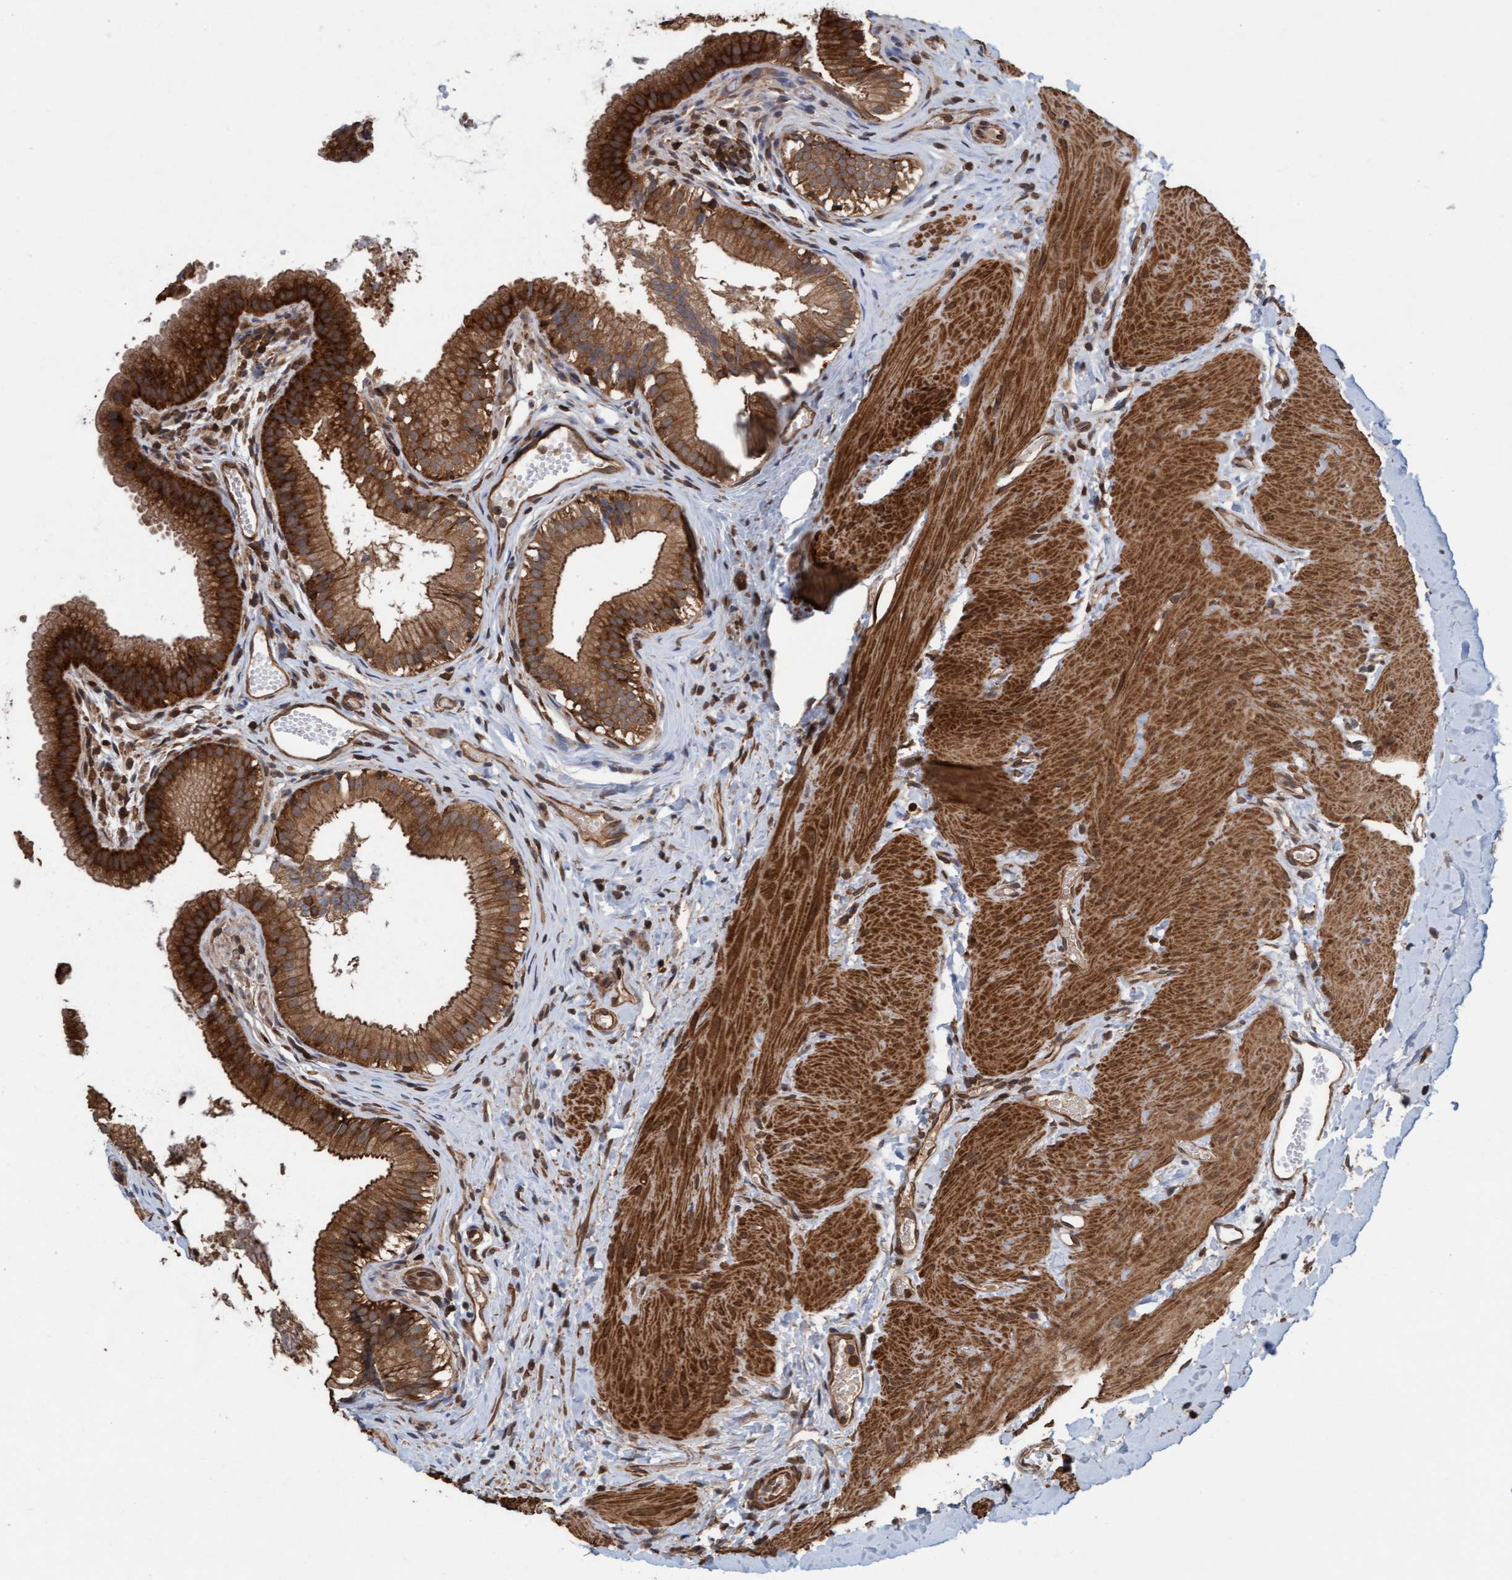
{"staining": {"intensity": "strong", "quantity": ">75%", "location": "cytoplasmic/membranous"}, "tissue": "gallbladder", "cell_type": "Glandular cells", "image_type": "normal", "snomed": [{"axis": "morphology", "description": "Normal tissue, NOS"}, {"axis": "topography", "description": "Gallbladder"}], "caption": "Gallbladder stained with immunohistochemistry reveals strong cytoplasmic/membranous staining in approximately >75% of glandular cells.", "gene": "FXR2", "patient": {"sex": "female", "age": 26}}